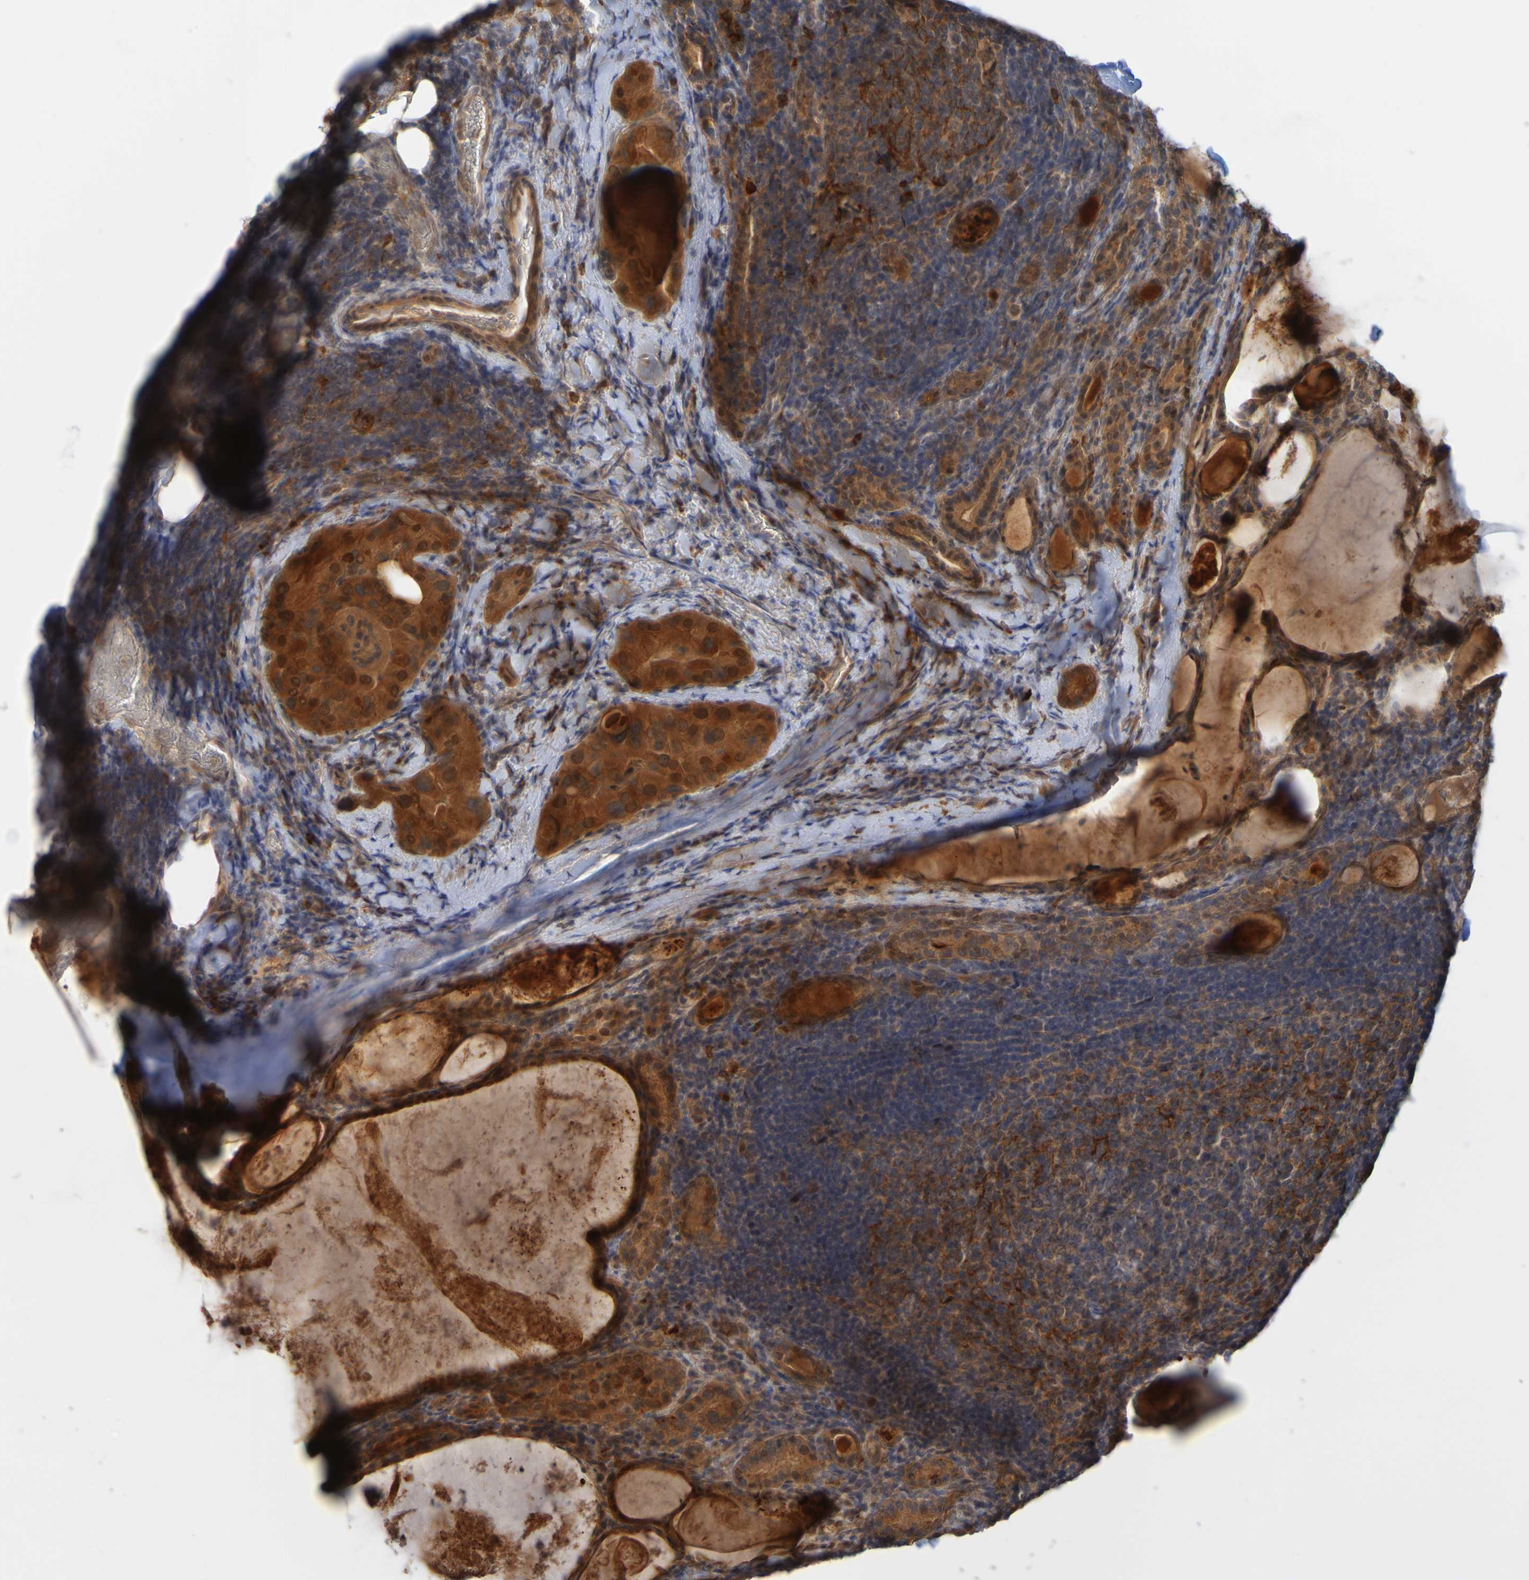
{"staining": {"intensity": "strong", "quantity": ">75%", "location": "cytoplasmic/membranous,nuclear"}, "tissue": "thyroid cancer", "cell_type": "Tumor cells", "image_type": "cancer", "snomed": [{"axis": "morphology", "description": "Papillary adenocarcinoma, NOS"}, {"axis": "topography", "description": "Thyroid gland"}], "caption": "Brown immunohistochemical staining in human thyroid papillary adenocarcinoma reveals strong cytoplasmic/membranous and nuclear positivity in about >75% of tumor cells.", "gene": "NAV2", "patient": {"sex": "female", "age": 42}}